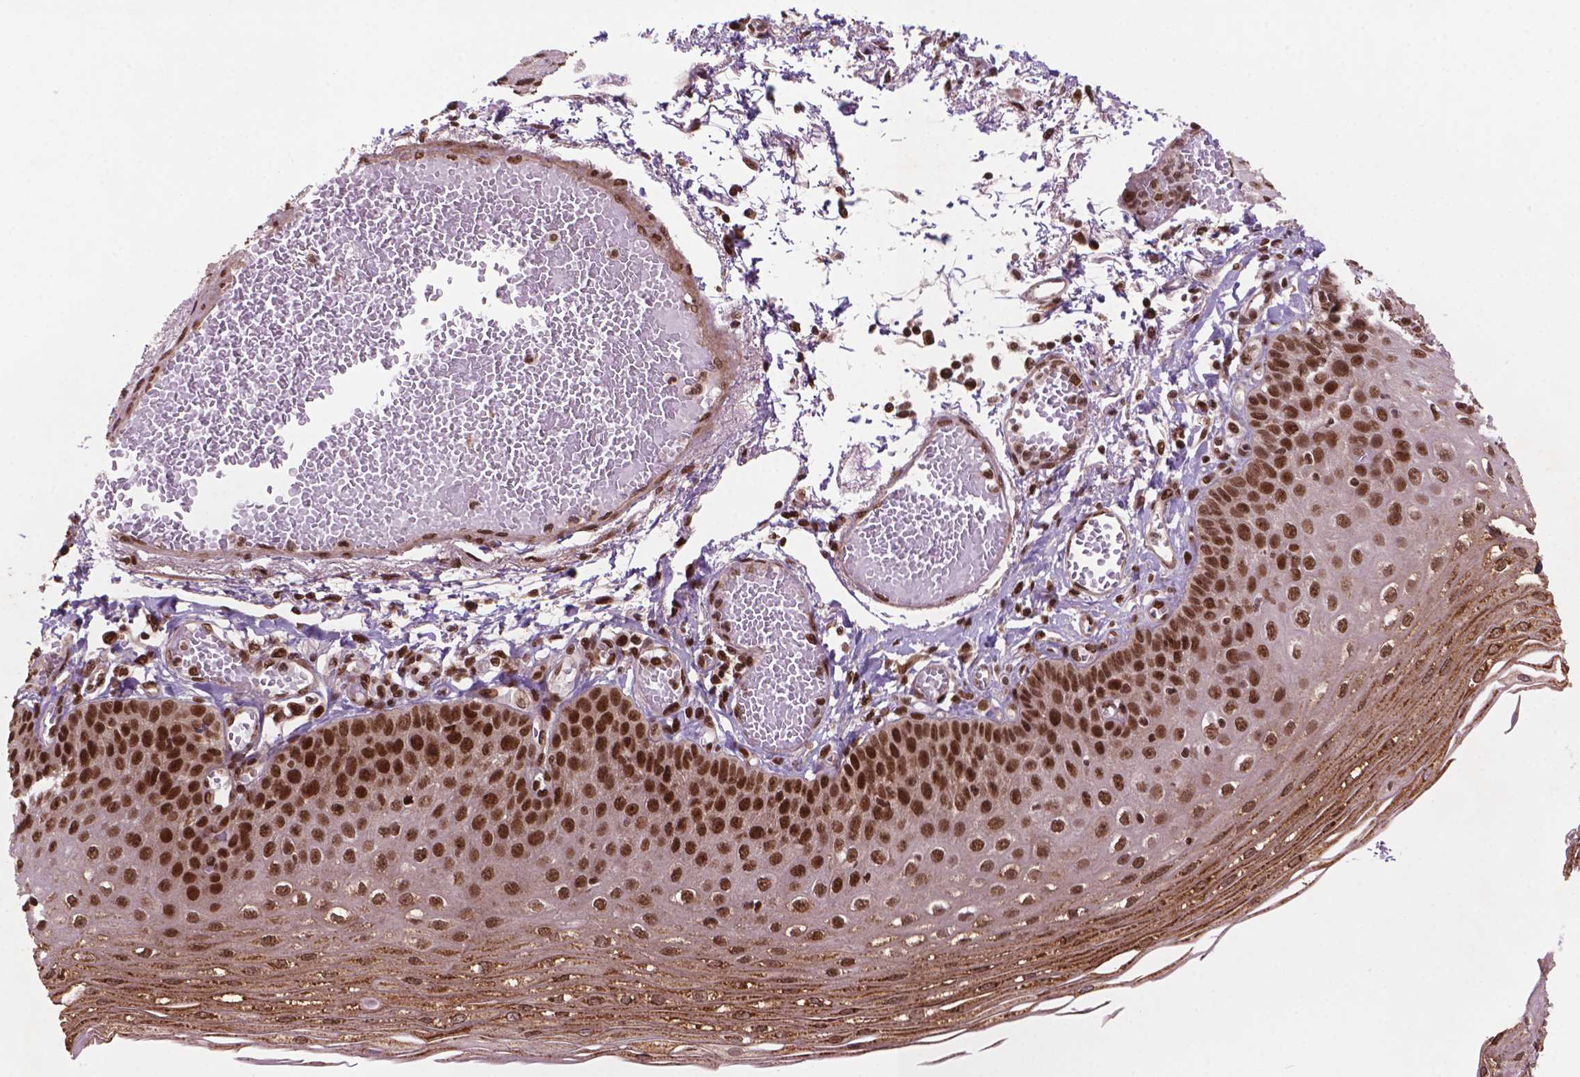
{"staining": {"intensity": "strong", "quantity": ">75%", "location": "cytoplasmic/membranous,nuclear"}, "tissue": "esophagus", "cell_type": "Squamous epithelial cells", "image_type": "normal", "snomed": [{"axis": "morphology", "description": "Normal tissue, NOS"}, {"axis": "morphology", "description": "Adenocarcinoma, NOS"}, {"axis": "topography", "description": "Esophagus"}], "caption": "A brown stain highlights strong cytoplasmic/membranous,nuclear expression of a protein in squamous epithelial cells of benign esophagus. (DAB (3,3'-diaminobenzidine) IHC, brown staining for protein, blue staining for nuclei).", "gene": "SIRT6", "patient": {"sex": "male", "age": 81}}